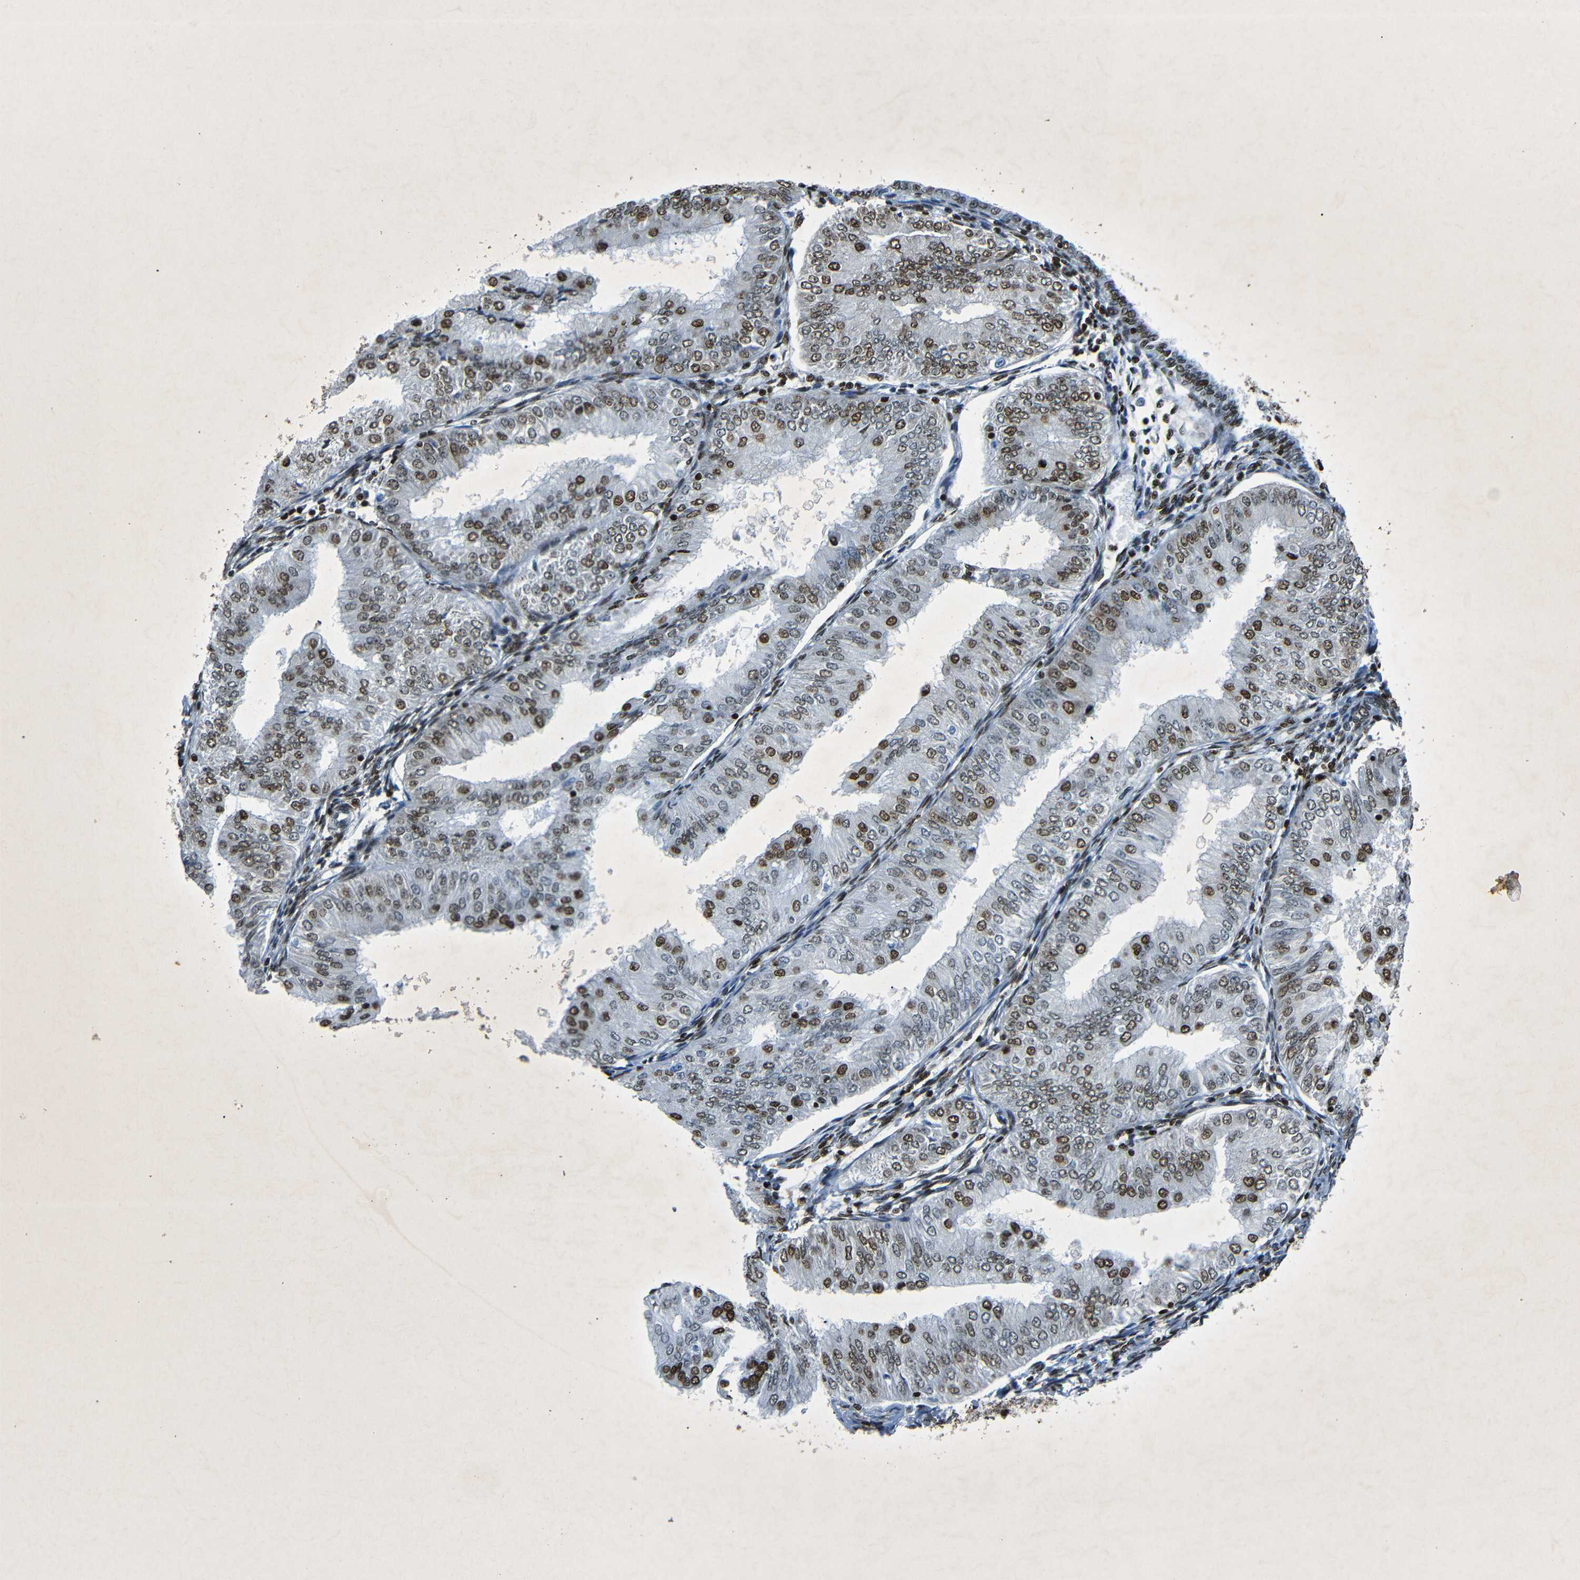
{"staining": {"intensity": "moderate", "quantity": "25%-75%", "location": "nuclear"}, "tissue": "endometrial cancer", "cell_type": "Tumor cells", "image_type": "cancer", "snomed": [{"axis": "morphology", "description": "Adenocarcinoma, NOS"}, {"axis": "topography", "description": "Endometrium"}], "caption": "An immunohistochemistry photomicrograph of tumor tissue is shown. Protein staining in brown highlights moderate nuclear positivity in endometrial cancer (adenocarcinoma) within tumor cells.", "gene": "HMGN1", "patient": {"sex": "female", "age": 53}}